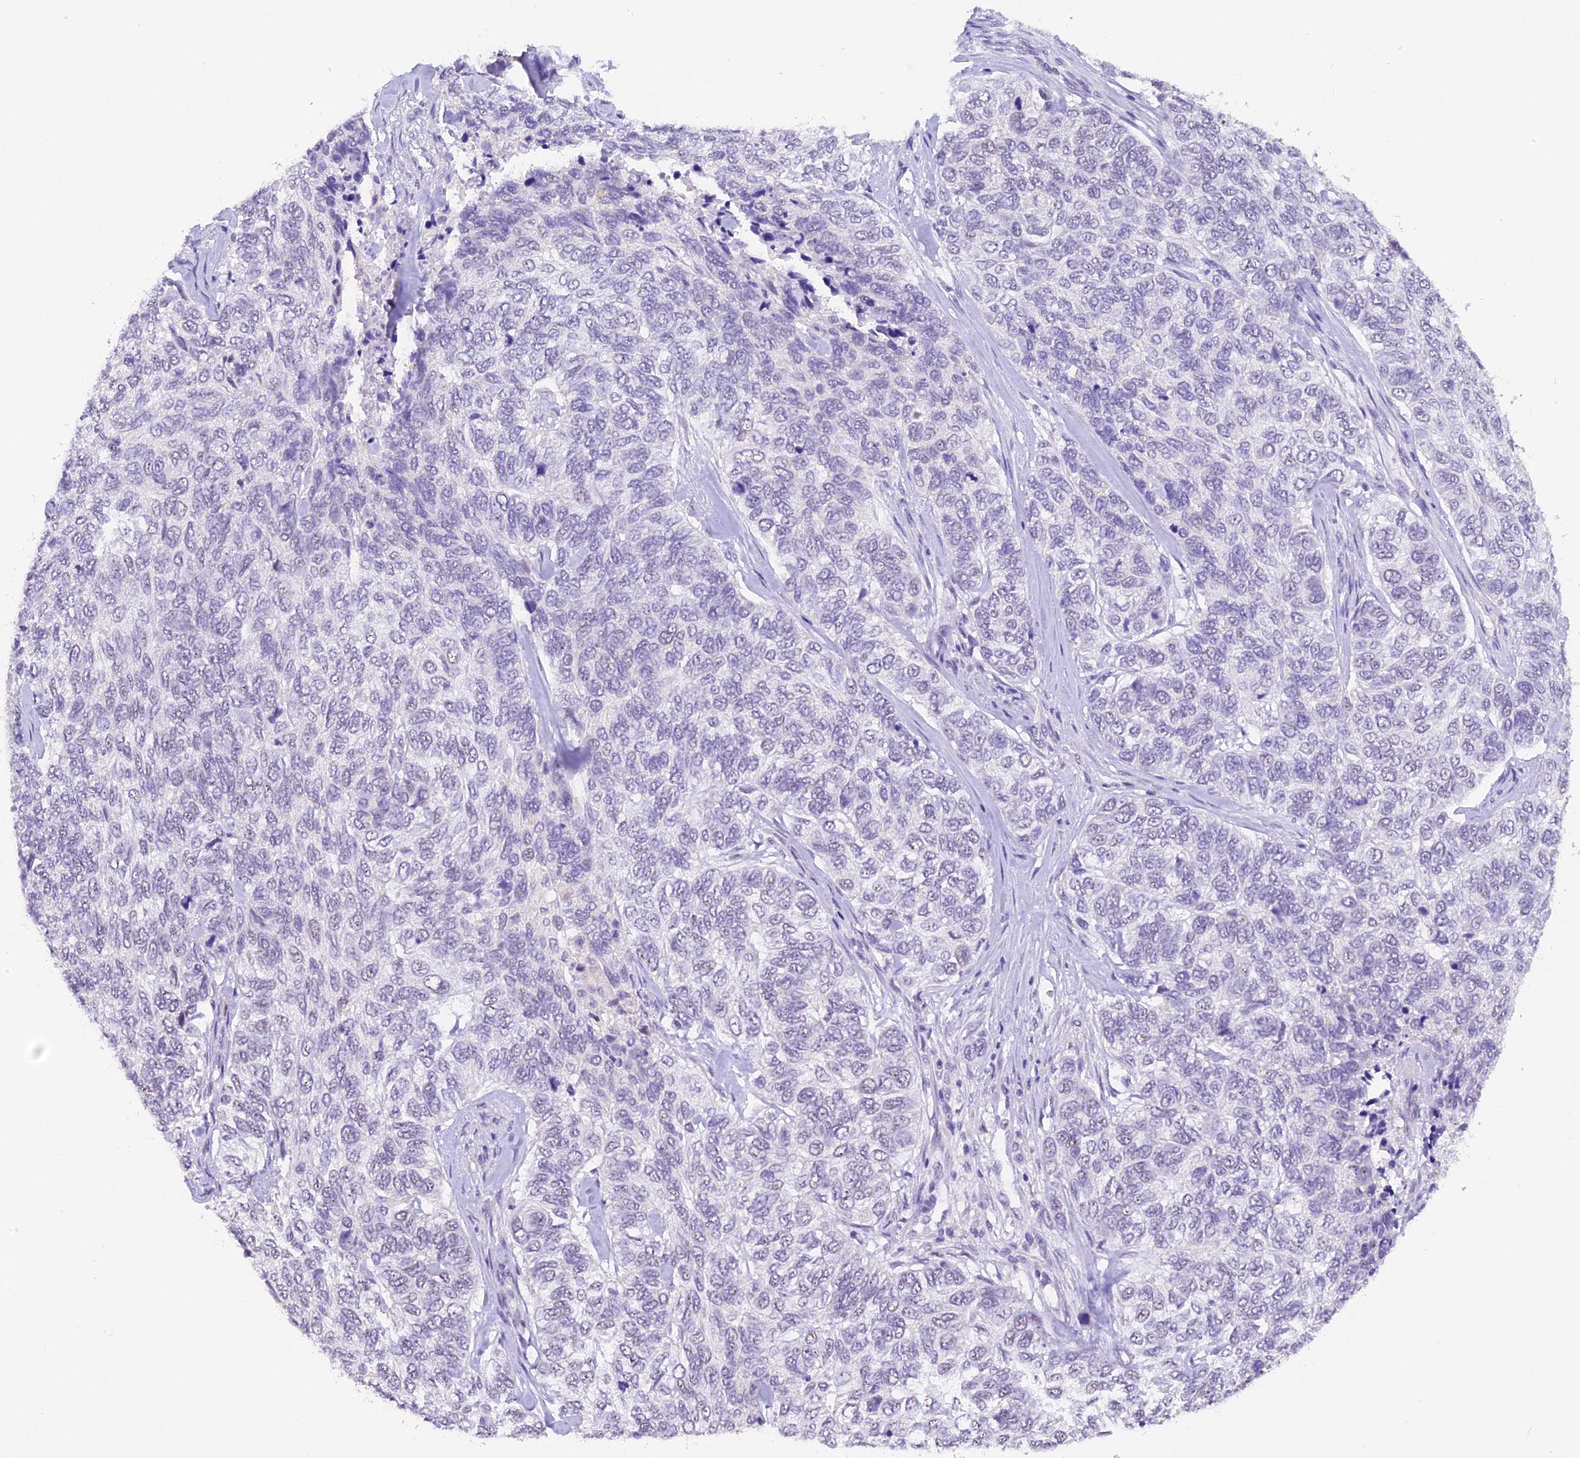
{"staining": {"intensity": "negative", "quantity": "none", "location": "none"}, "tissue": "skin cancer", "cell_type": "Tumor cells", "image_type": "cancer", "snomed": [{"axis": "morphology", "description": "Basal cell carcinoma"}, {"axis": "topography", "description": "Skin"}], "caption": "The photomicrograph shows no staining of tumor cells in basal cell carcinoma (skin).", "gene": "AHSP", "patient": {"sex": "female", "age": 65}}